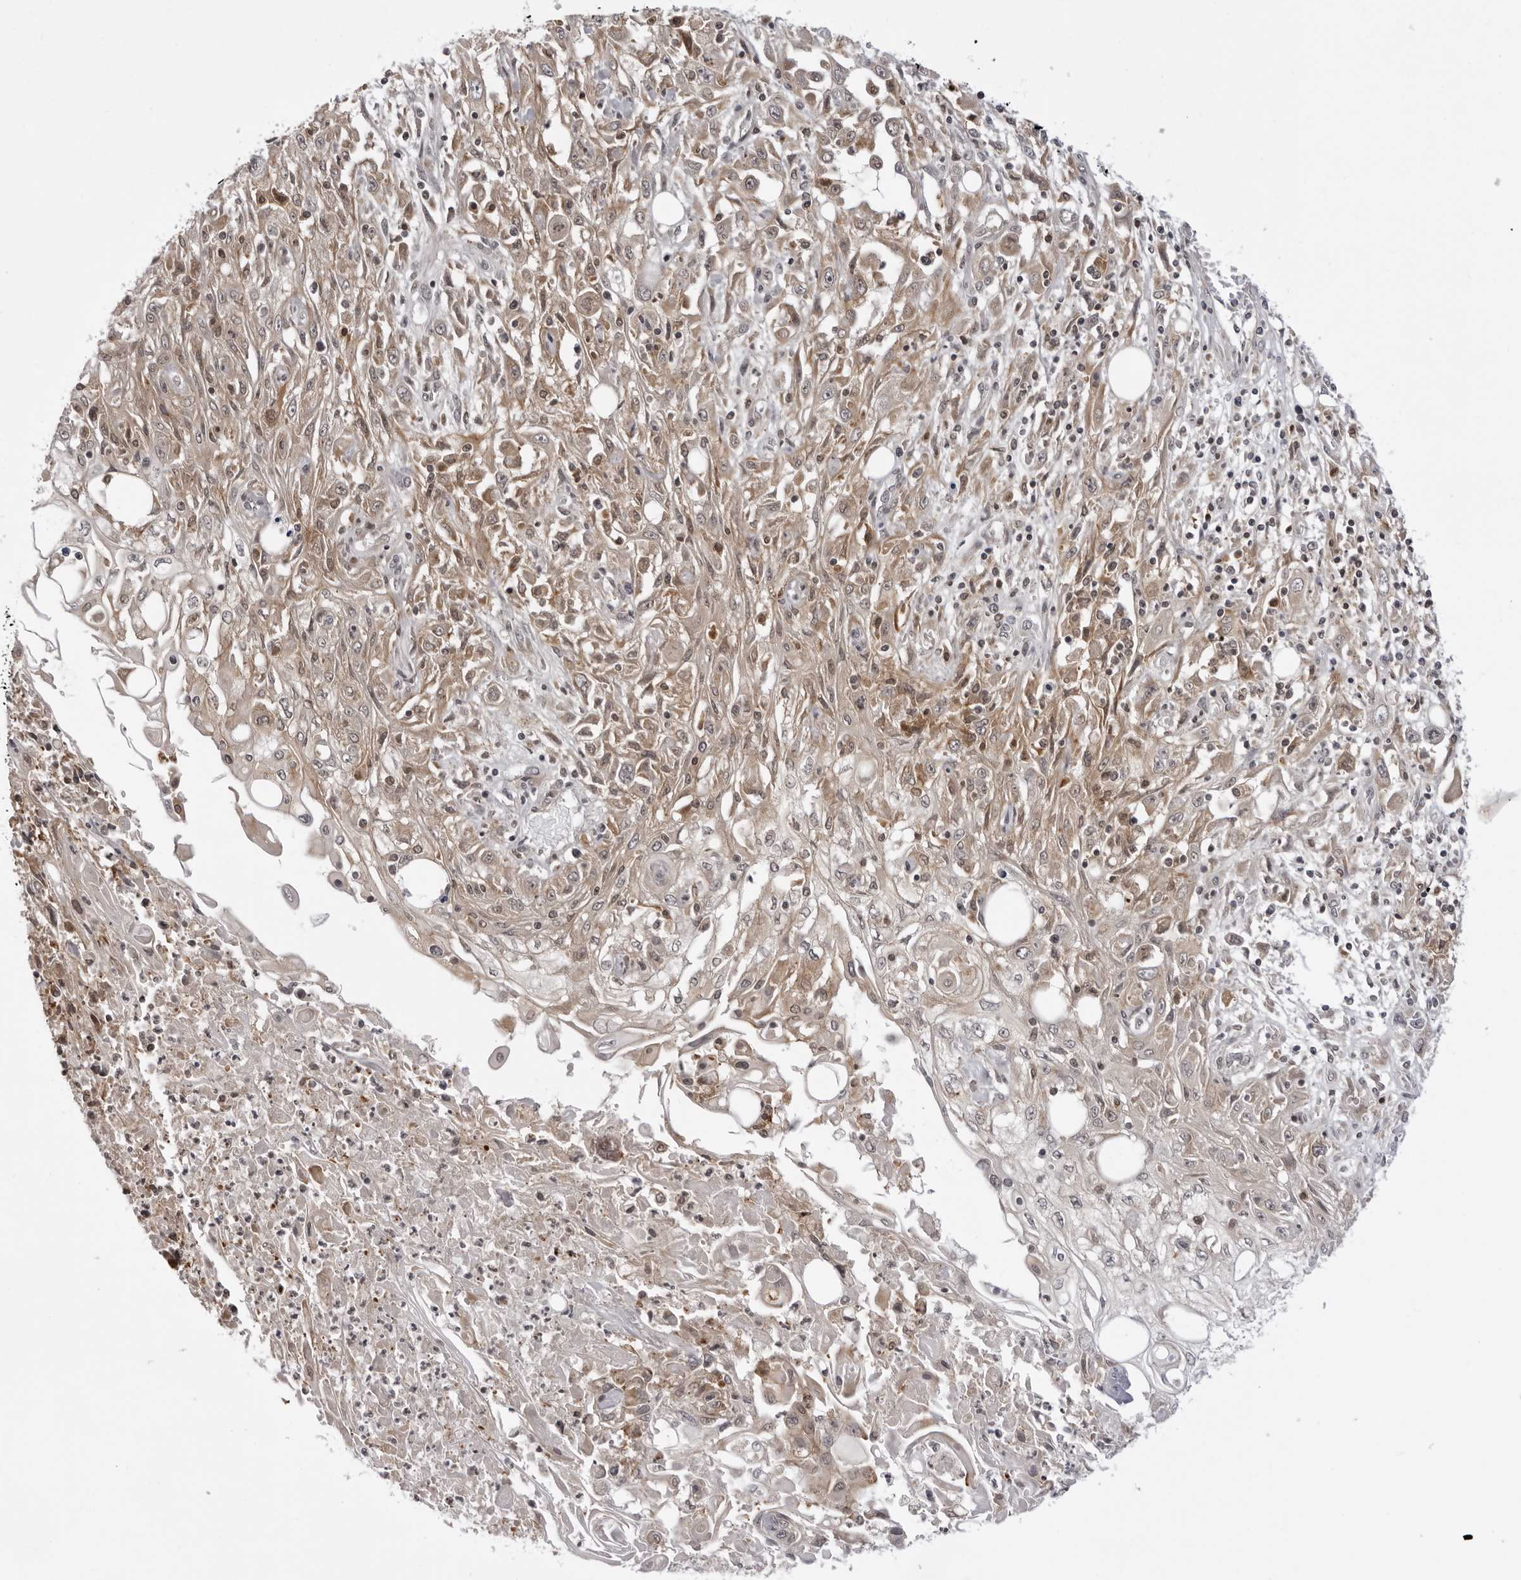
{"staining": {"intensity": "weak", "quantity": "25%-75%", "location": "cytoplasmic/membranous"}, "tissue": "skin cancer", "cell_type": "Tumor cells", "image_type": "cancer", "snomed": [{"axis": "morphology", "description": "Squamous cell carcinoma, NOS"}, {"axis": "morphology", "description": "Squamous cell carcinoma, metastatic, NOS"}, {"axis": "topography", "description": "Skin"}, {"axis": "topography", "description": "Lymph node"}], "caption": "Protein expression analysis of skin cancer displays weak cytoplasmic/membranous positivity in about 25%-75% of tumor cells.", "gene": "USP43", "patient": {"sex": "male", "age": 75}}